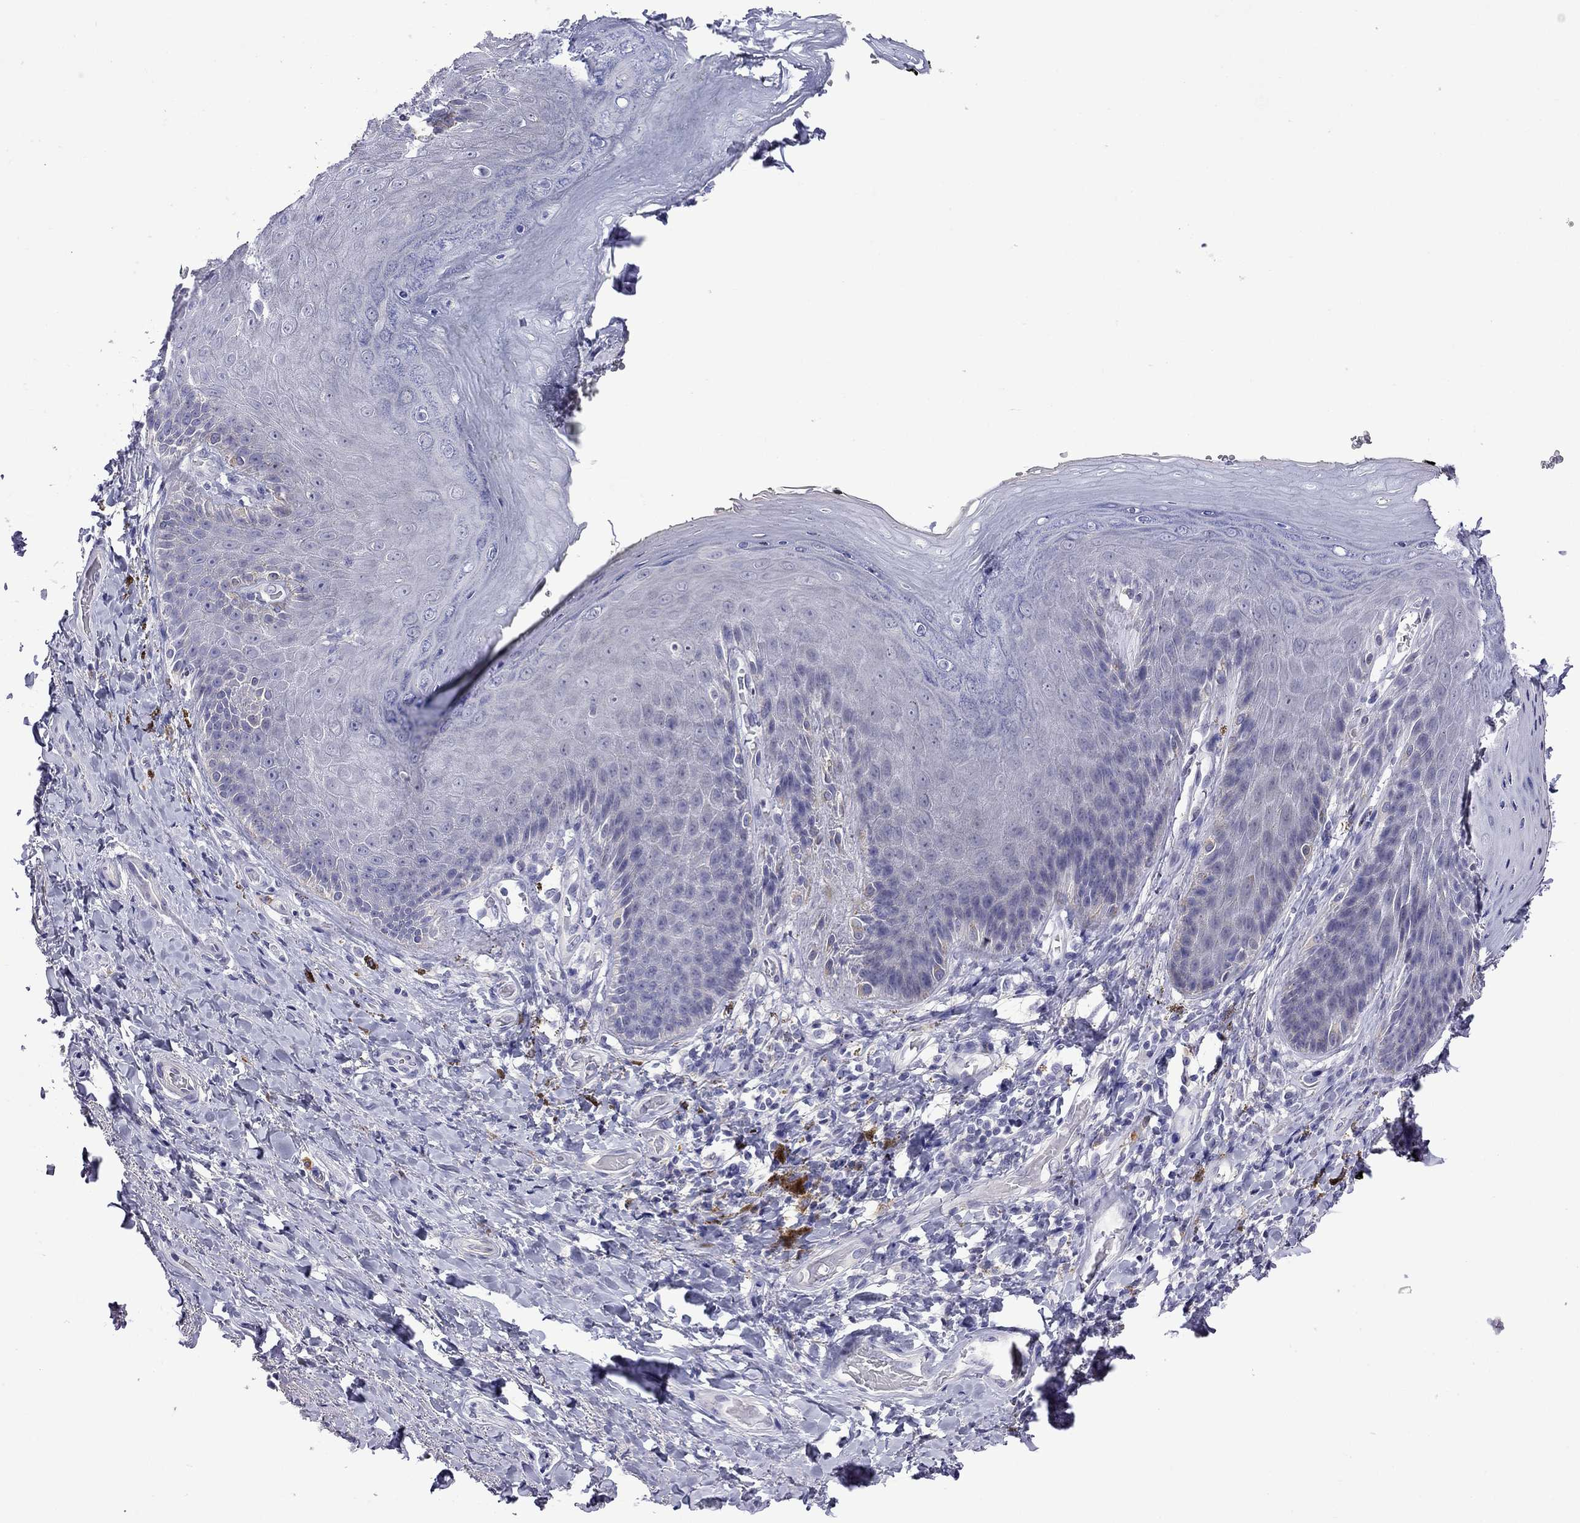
{"staining": {"intensity": "negative", "quantity": "none", "location": "none"}, "tissue": "adipose tissue", "cell_type": "Adipocytes", "image_type": "normal", "snomed": [{"axis": "morphology", "description": "Normal tissue, NOS"}, {"axis": "topography", "description": "Anal"}, {"axis": "topography", "description": "Peripheral nerve tissue"}], "caption": "Immunohistochemistry micrograph of benign human adipose tissue stained for a protein (brown), which shows no staining in adipocytes.", "gene": "STAR", "patient": {"sex": "male", "age": 53}}